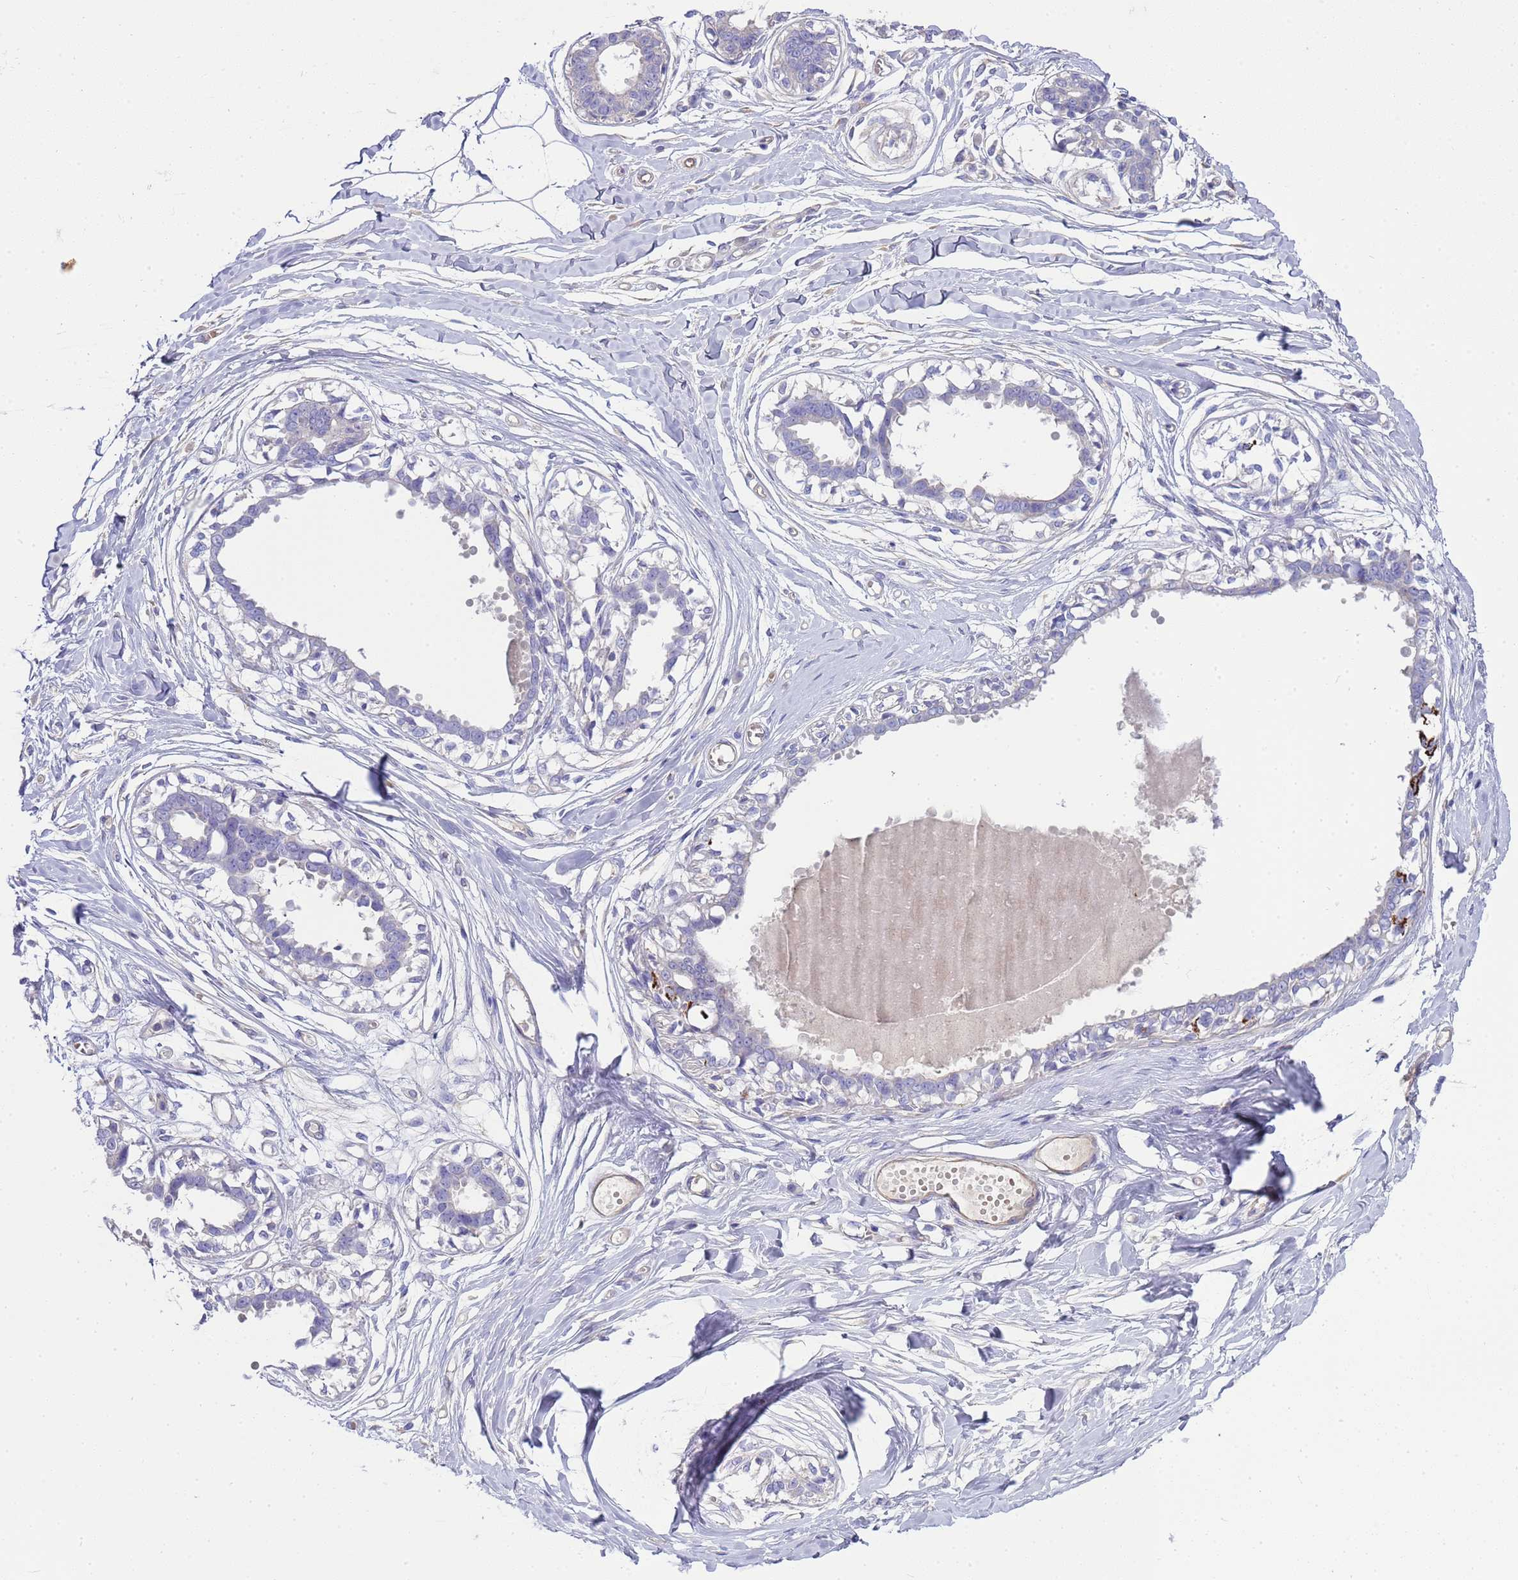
{"staining": {"intensity": "negative", "quantity": "none", "location": "none"}, "tissue": "breast", "cell_type": "Adipocytes", "image_type": "normal", "snomed": [{"axis": "morphology", "description": "Normal tissue, NOS"}, {"axis": "topography", "description": "Breast"}], "caption": "This is a micrograph of immunohistochemistry (IHC) staining of normal breast, which shows no expression in adipocytes.", "gene": "RIPPLY2", "patient": {"sex": "female", "age": 45}}